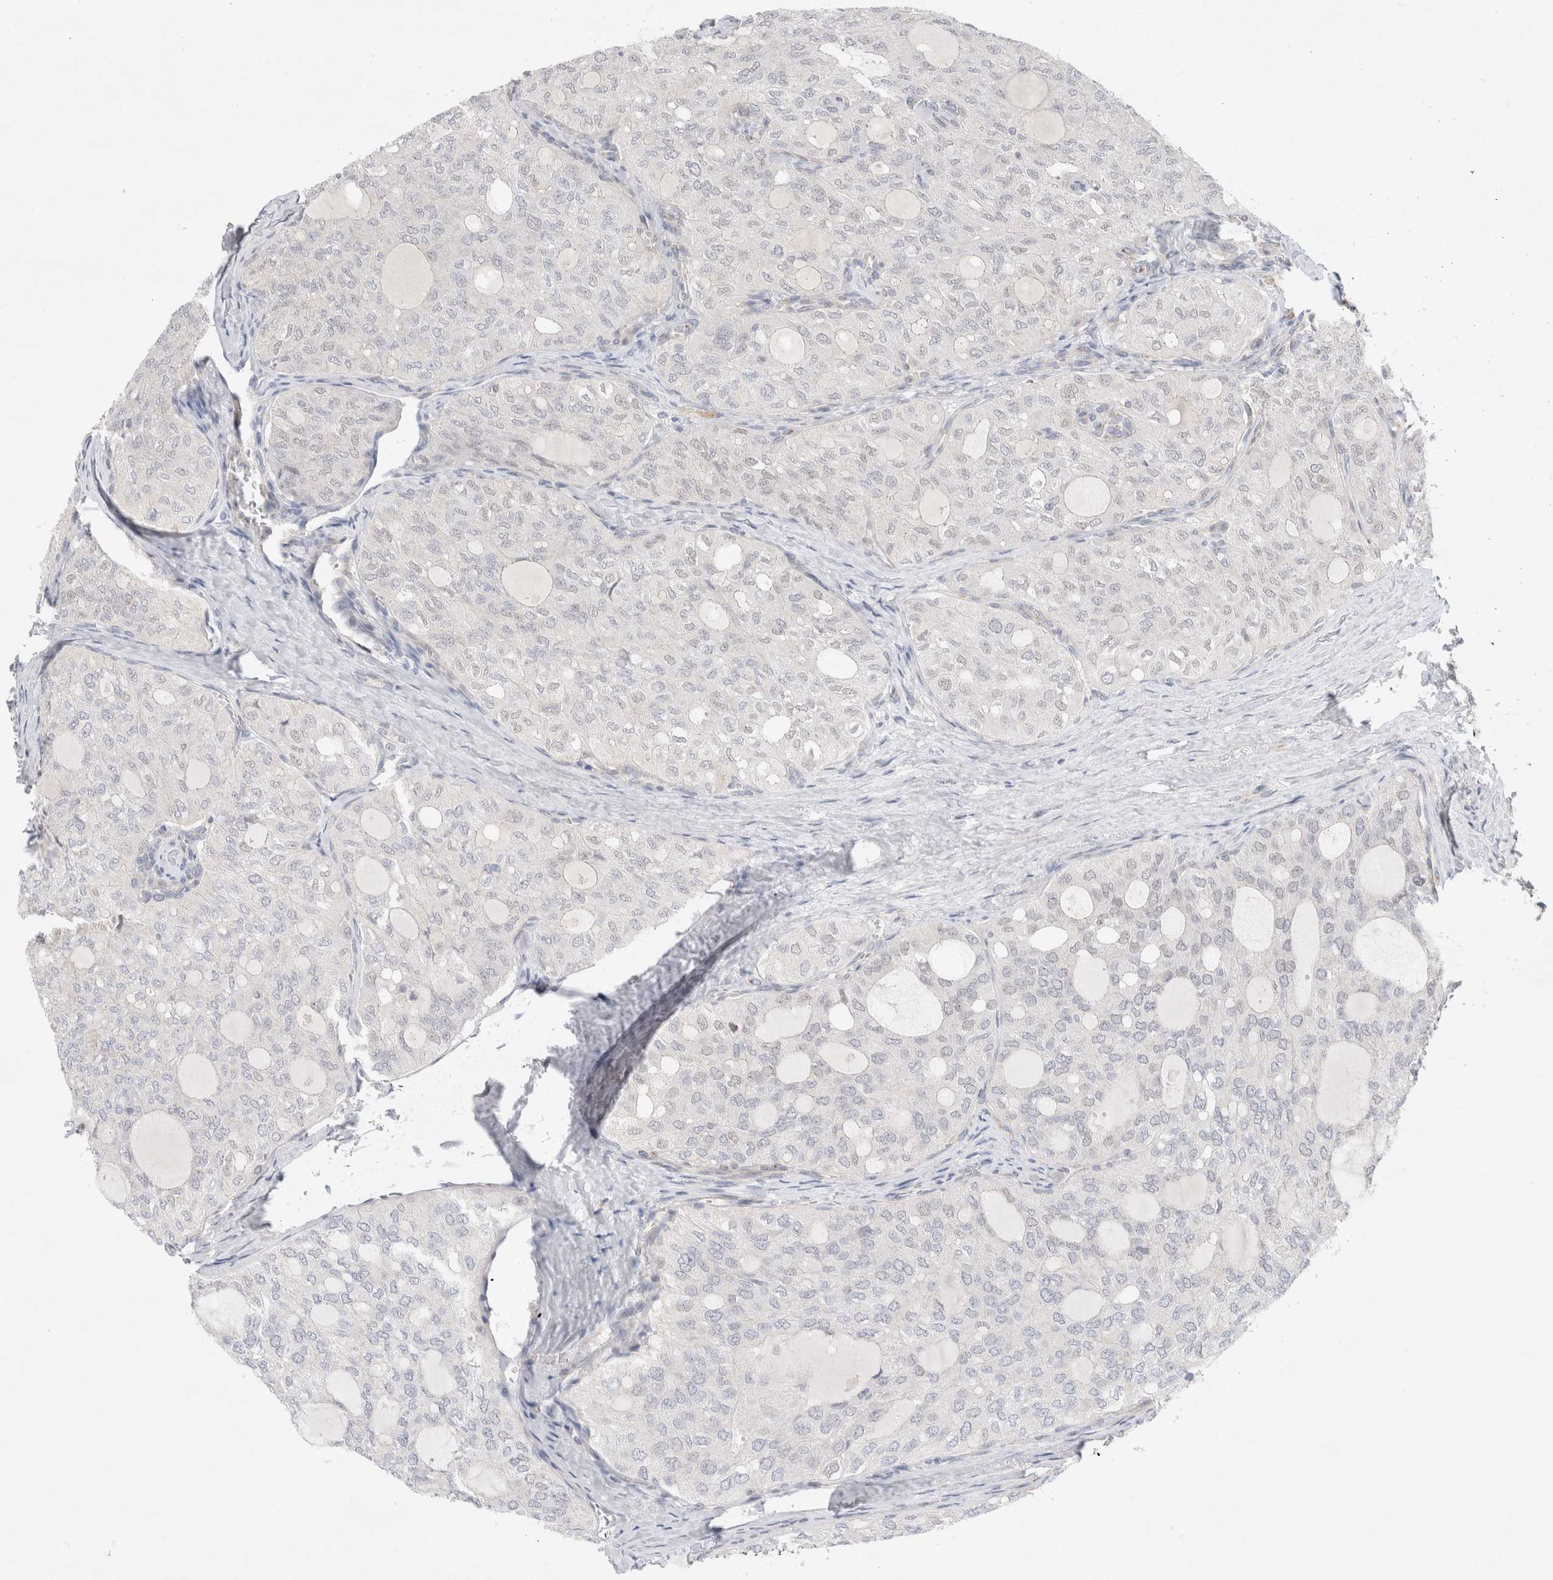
{"staining": {"intensity": "negative", "quantity": "none", "location": "none"}, "tissue": "thyroid cancer", "cell_type": "Tumor cells", "image_type": "cancer", "snomed": [{"axis": "morphology", "description": "Follicular adenoma carcinoma, NOS"}, {"axis": "topography", "description": "Thyroid gland"}], "caption": "Follicular adenoma carcinoma (thyroid) was stained to show a protein in brown. There is no significant expression in tumor cells.", "gene": "BICD2", "patient": {"sex": "male", "age": 75}}